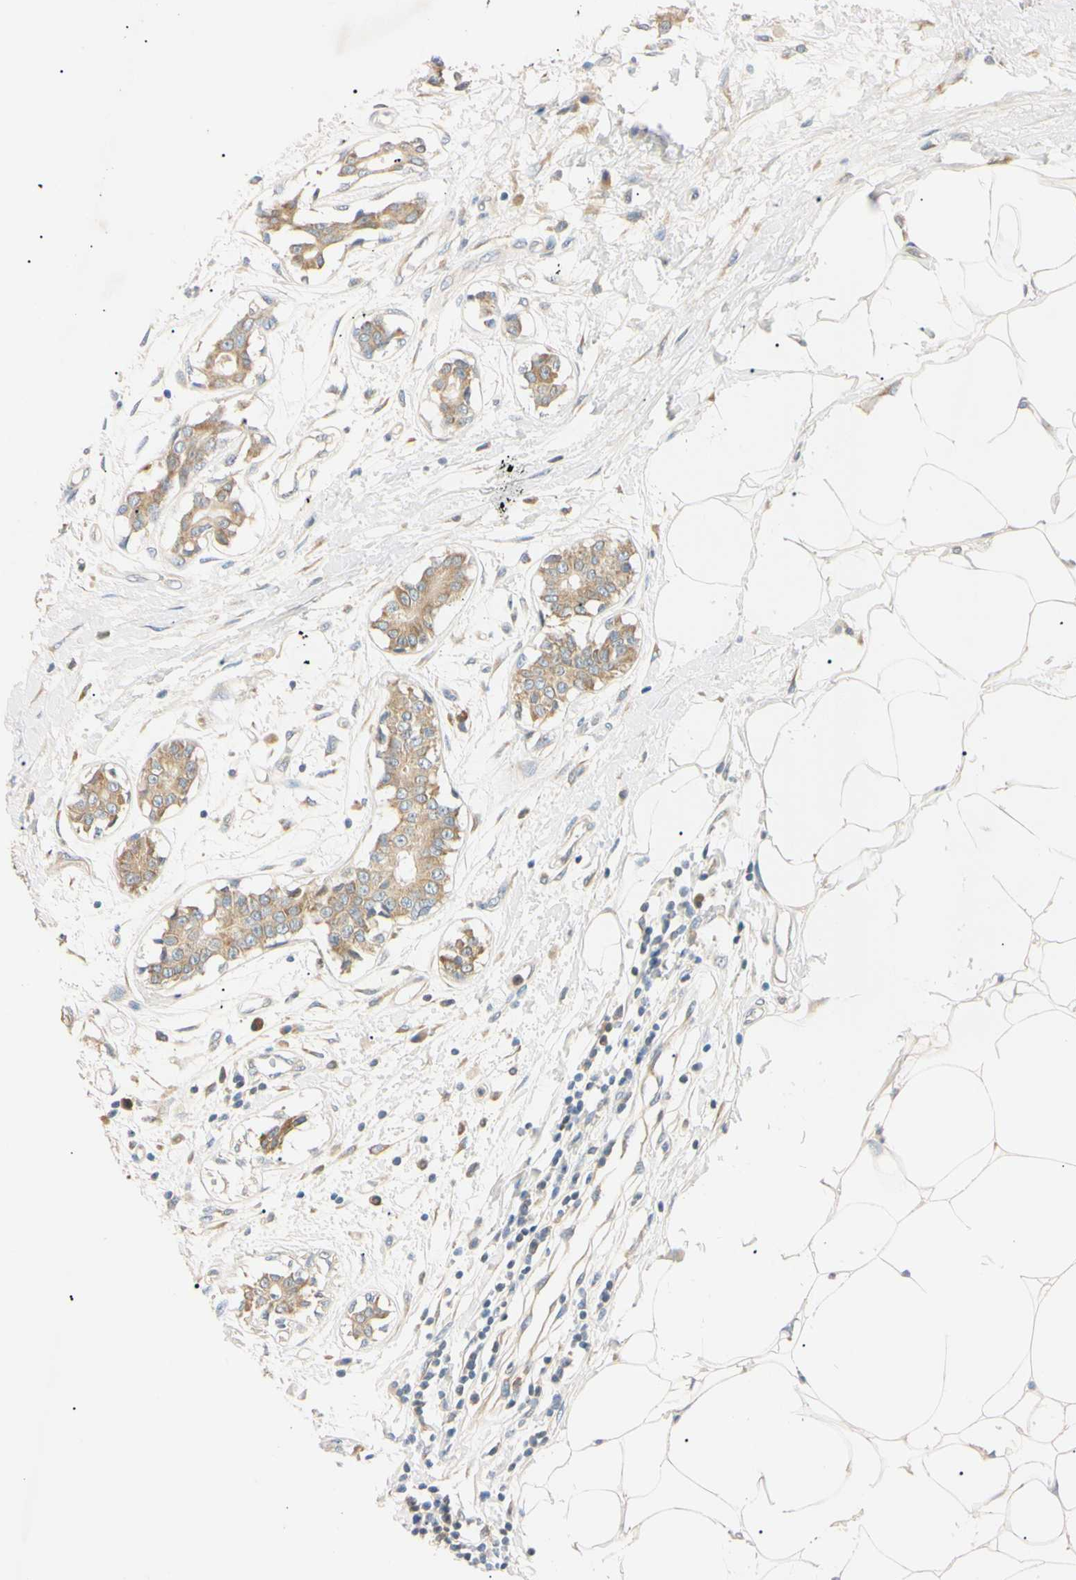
{"staining": {"intensity": "moderate", "quantity": ">75%", "location": "cytoplasmic/membranous"}, "tissue": "breast cancer", "cell_type": "Tumor cells", "image_type": "cancer", "snomed": [{"axis": "morphology", "description": "Duct carcinoma"}, {"axis": "topography", "description": "Breast"}], "caption": "Human breast infiltrating ductal carcinoma stained with a protein marker reveals moderate staining in tumor cells.", "gene": "DNAJB12", "patient": {"sex": "female", "age": 40}}